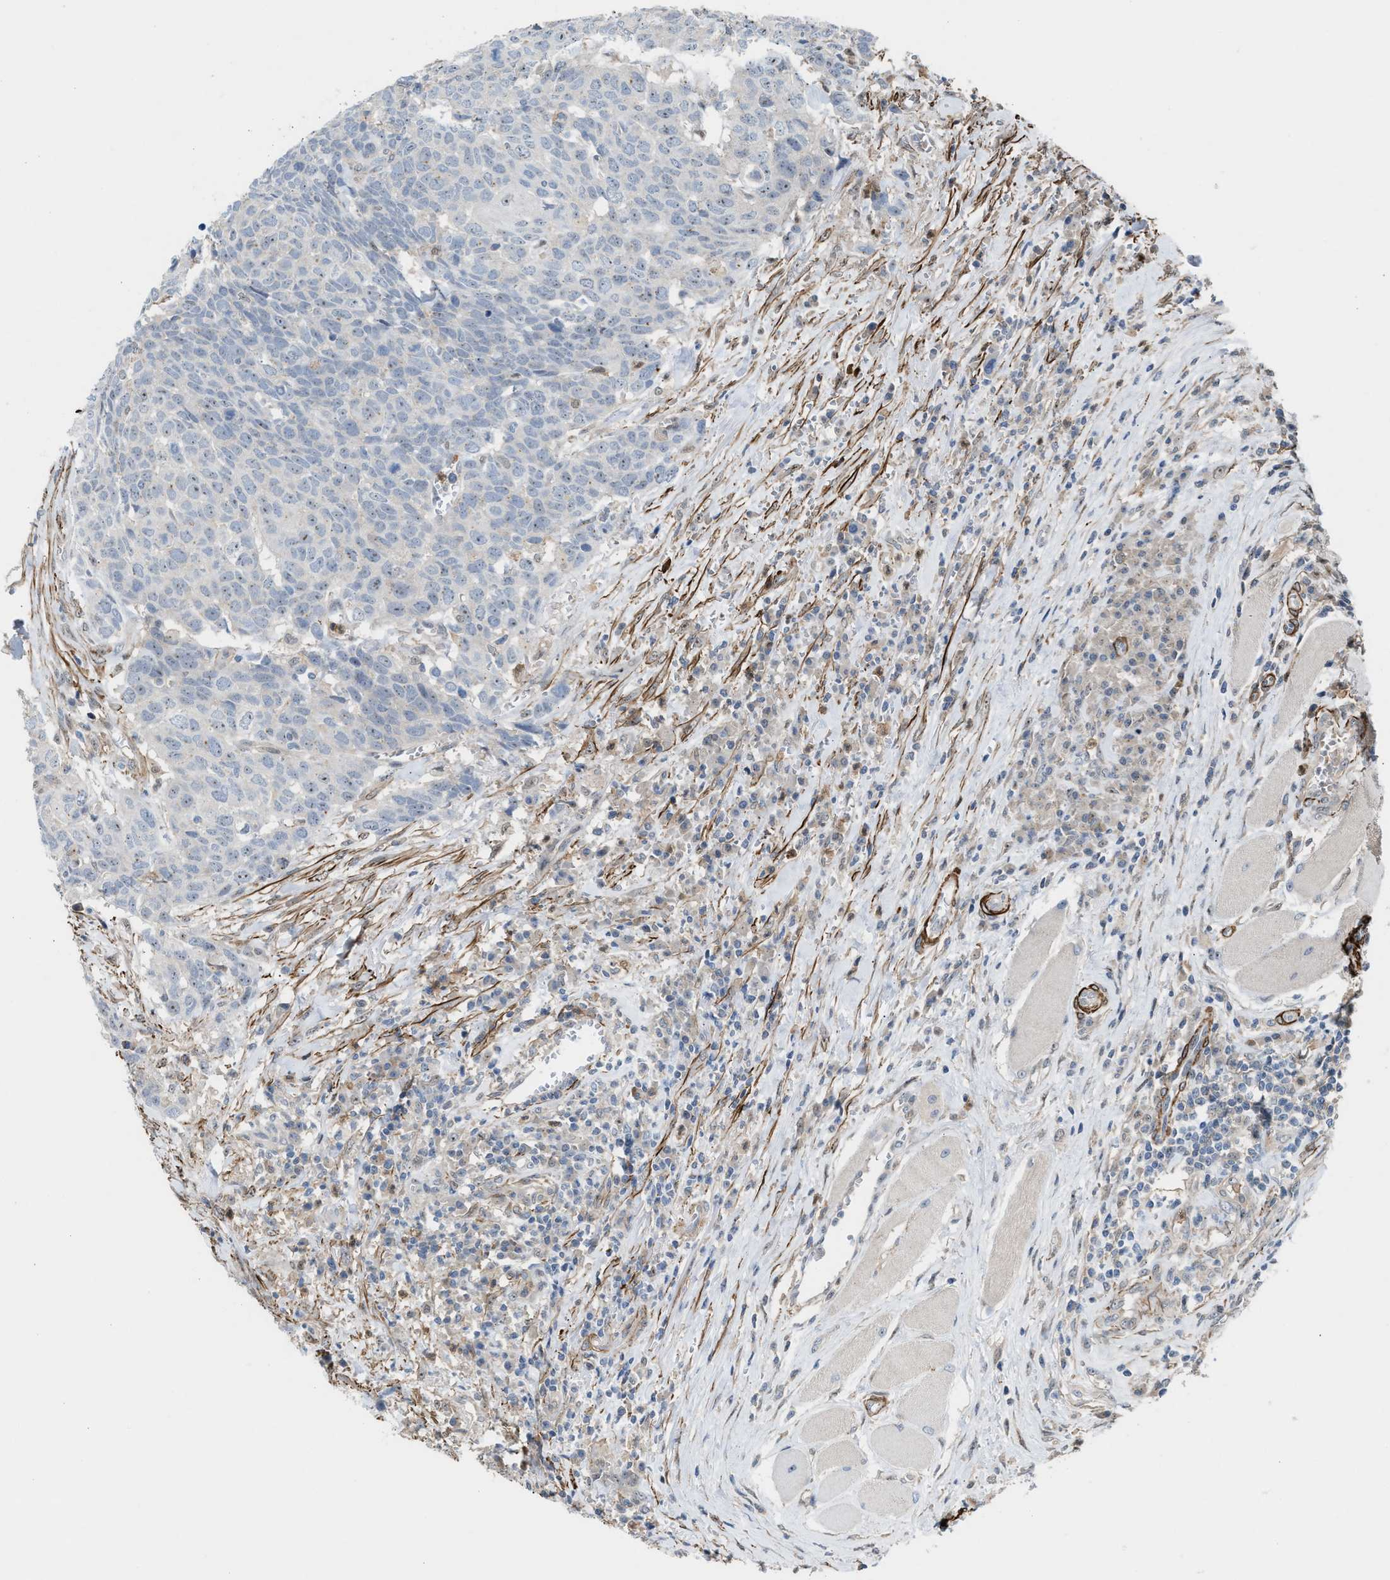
{"staining": {"intensity": "weak", "quantity": "25%-75%", "location": "nuclear"}, "tissue": "head and neck cancer", "cell_type": "Tumor cells", "image_type": "cancer", "snomed": [{"axis": "morphology", "description": "Squamous cell carcinoma, NOS"}, {"axis": "topography", "description": "Head-Neck"}], "caption": "IHC histopathology image of neoplastic tissue: human squamous cell carcinoma (head and neck) stained using immunohistochemistry demonstrates low levels of weak protein expression localized specifically in the nuclear of tumor cells, appearing as a nuclear brown color.", "gene": "NQO2", "patient": {"sex": "male", "age": 66}}